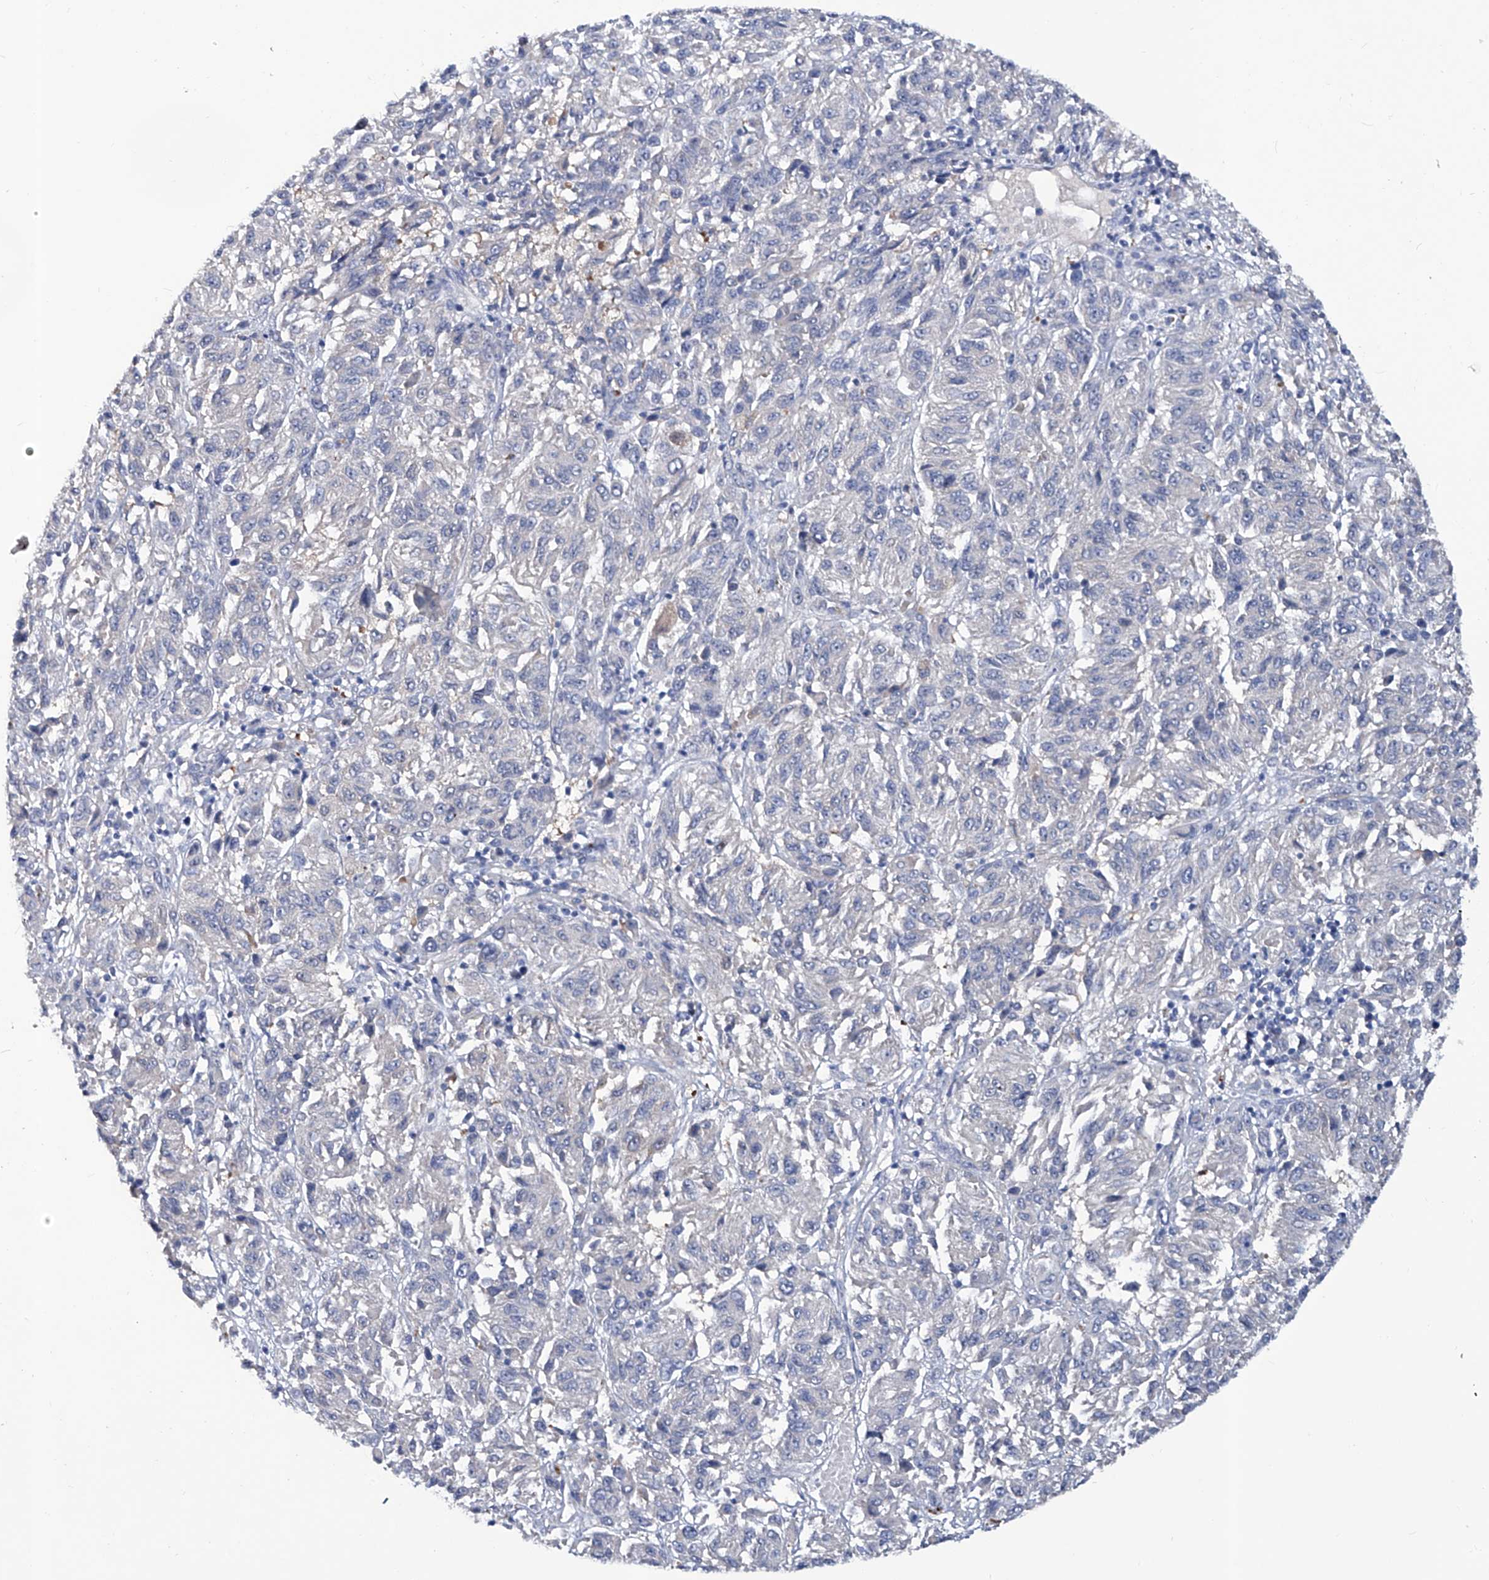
{"staining": {"intensity": "negative", "quantity": "none", "location": "none"}, "tissue": "melanoma", "cell_type": "Tumor cells", "image_type": "cancer", "snomed": [{"axis": "morphology", "description": "Malignant melanoma, Metastatic site"}, {"axis": "topography", "description": "Lung"}], "caption": "Immunohistochemistry (IHC) image of human malignant melanoma (metastatic site) stained for a protein (brown), which exhibits no expression in tumor cells.", "gene": "KLHL17", "patient": {"sex": "male", "age": 64}}